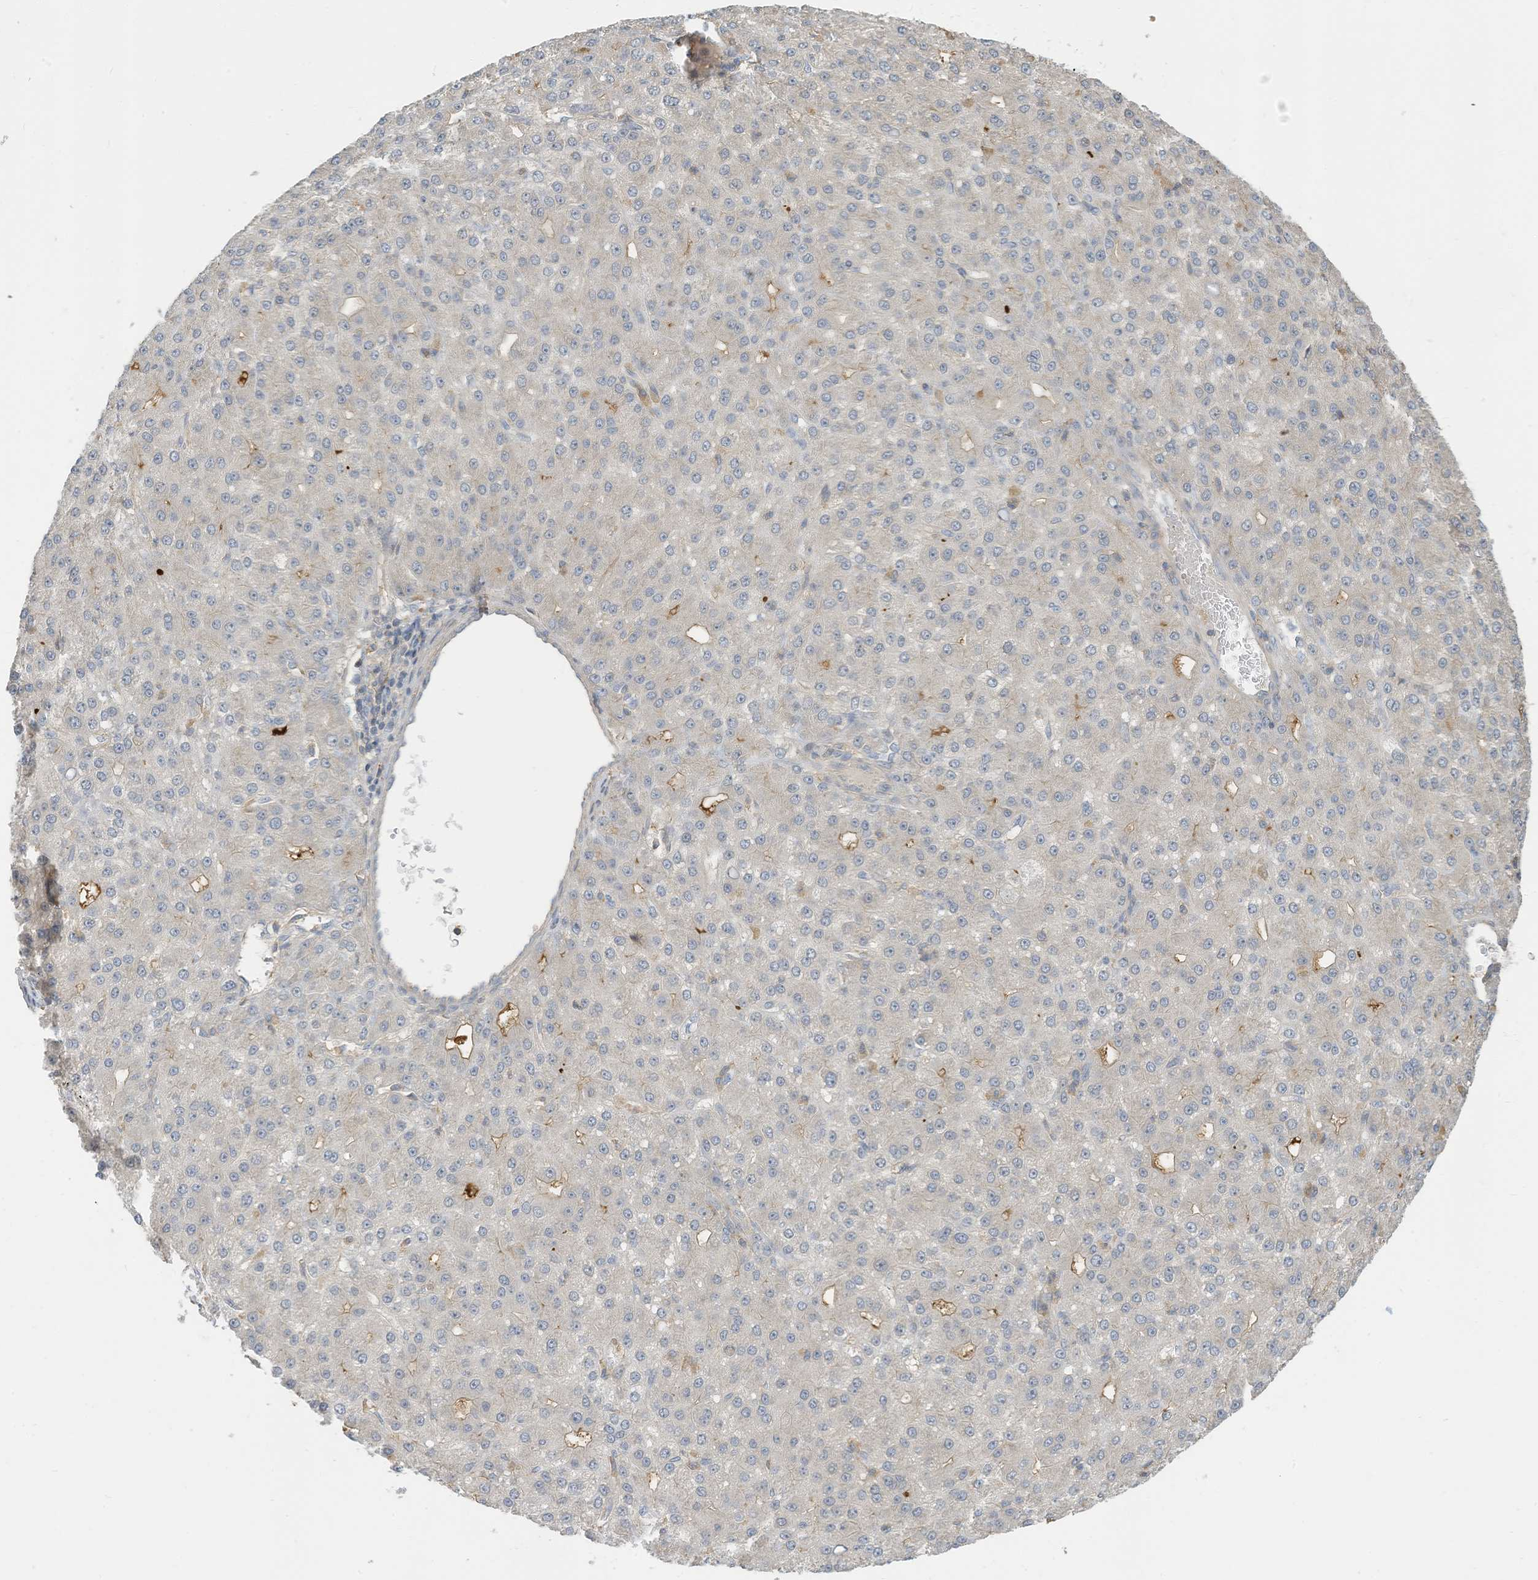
{"staining": {"intensity": "negative", "quantity": "none", "location": "none"}, "tissue": "liver cancer", "cell_type": "Tumor cells", "image_type": "cancer", "snomed": [{"axis": "morphology", "description": "Carcinoma, Hepatocellular, NOS"}, {"axis": "topography", "description": "Liver"}], "caption": "Tumor cells show no significant staining in hepatocellular carcinoma (liver).", "gene": "SLFN14", "patient": {"sex": "male", "age": 67}}